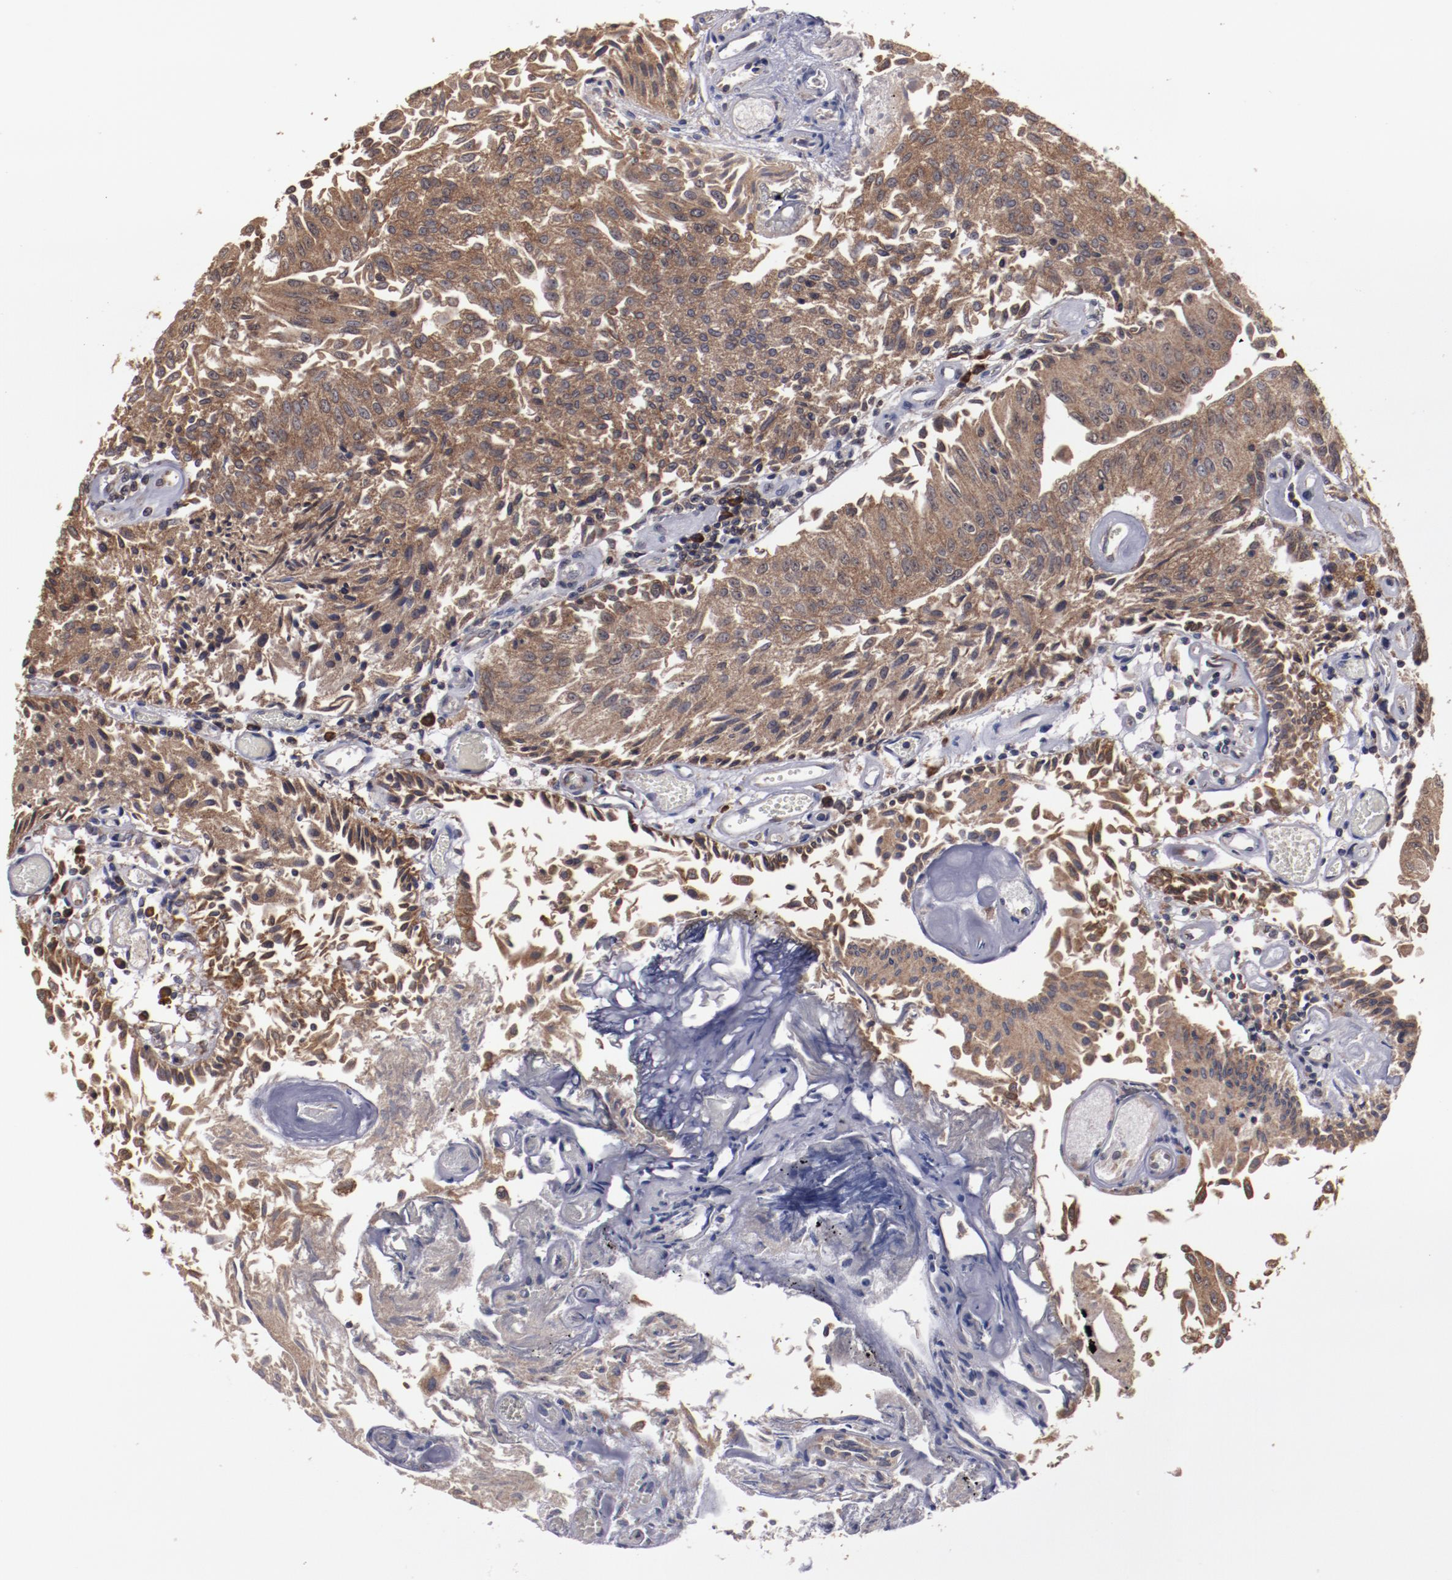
{"staining": {"intensity": "strong", "quantity": ">75%", "location": "cytoplasmic/membranous"}, "tissue": "urothelial cancer", "cell_type": "Tumor cells", "image_type": "cancer", "snomed": [{"axis": "morphology", "description": "Urothelial carcinoma, Low grade"}, {"axis": "topography", "description": "Urinary bladder"}], "caption": "Low-grade urothelial carcinoma stained with a protein marker shows strong staining in tumor cells.", "gene": "RPS4Y1", "patient": {"sex": "male", "age": 86}}